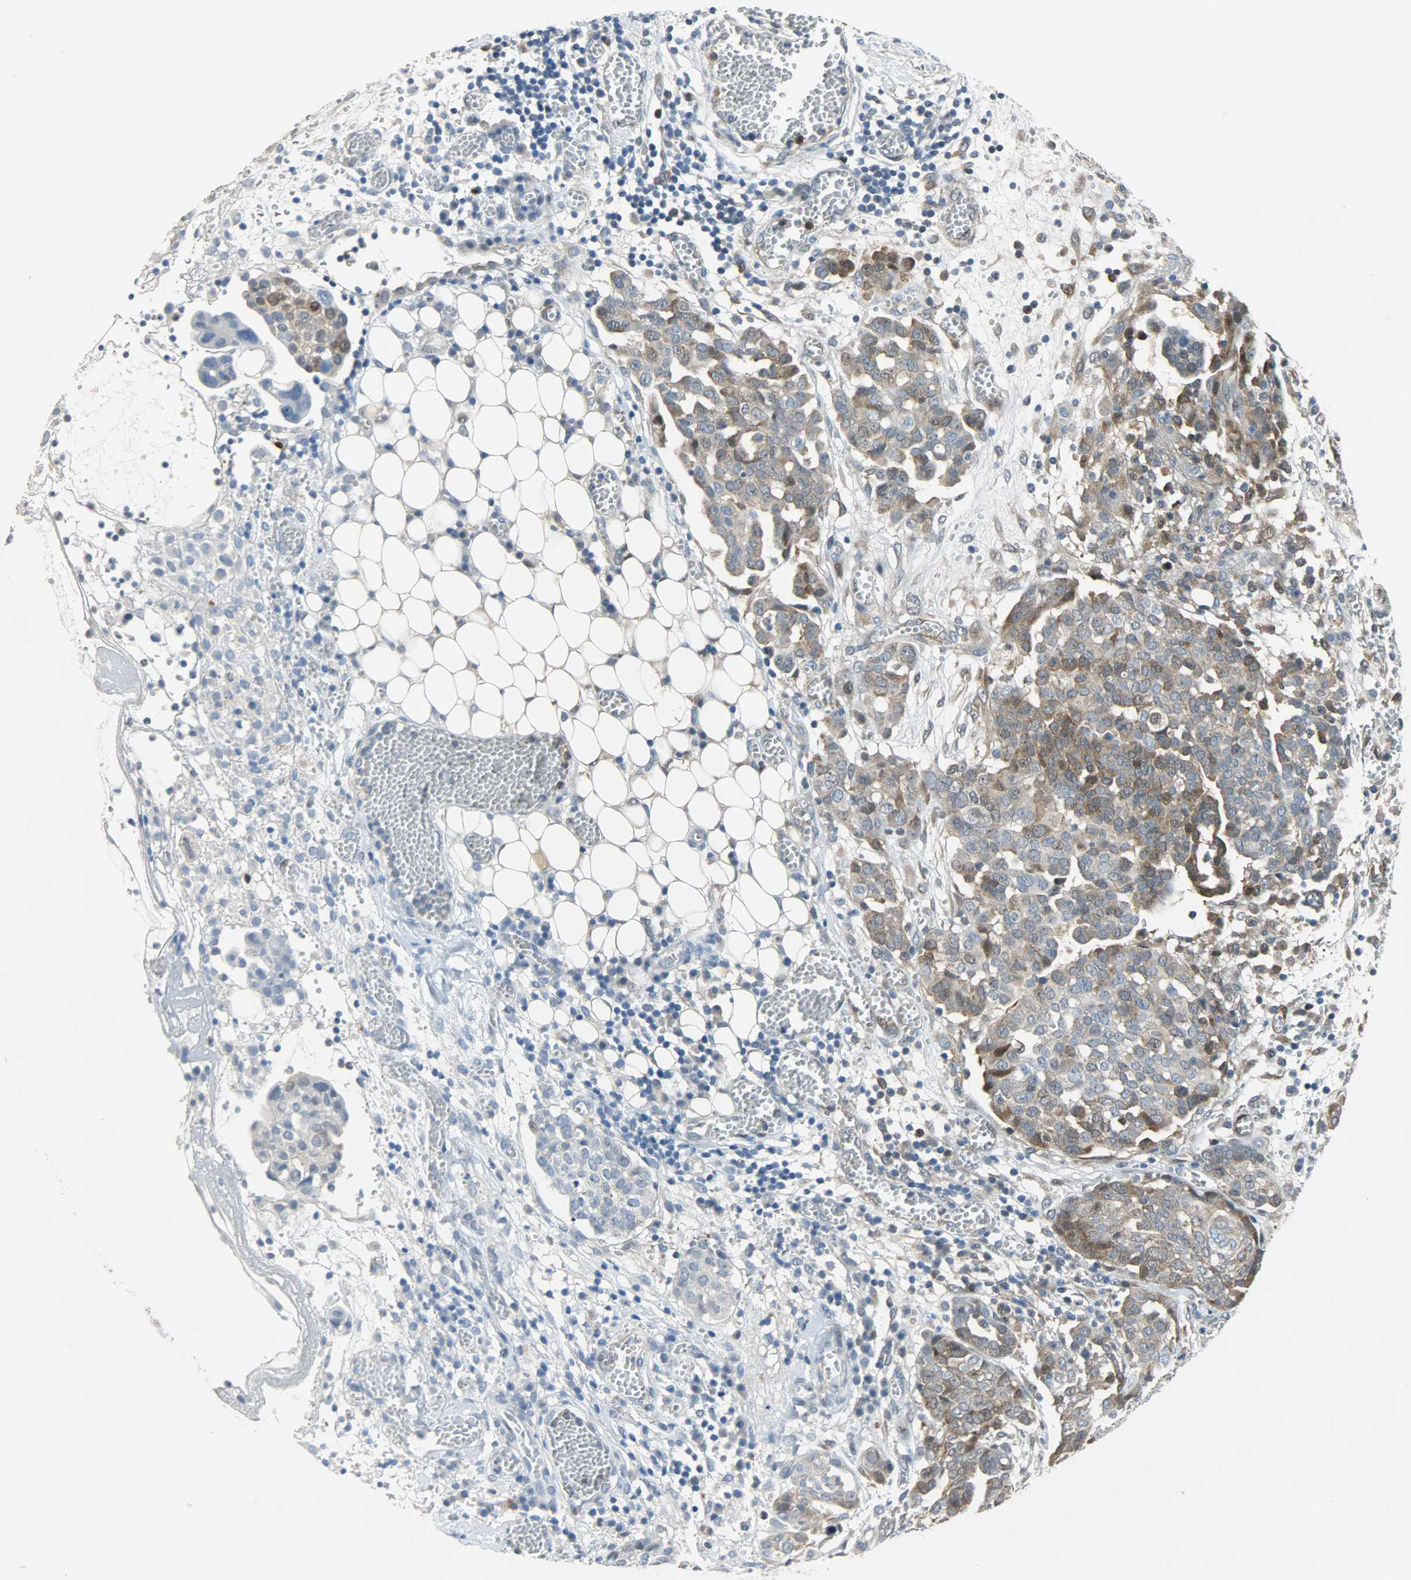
{"staining": {"intensity": "moderate", "quantity": "25%-75%", "location": "cytoplasmic/membranous,nuclear"}, "tissue": "ovarian cancer", "cell_type": "Tumor cells", "image_type": "cancer", "snomed": [{"axis": "morphology", "description": "Cystadenocarcinoma, serous, NOS"}, {"axis": "topography", "description": "Soft tissue"}, {"axis": "topography", "description": "Ovary"}], "caption": "About 25%-75% of tumor cells in ovarian cancer demonstrate moderate cytoplasmic/membranous and nuclear protein staining as visualized by brown immunohistochemical staining.", "gene": "EIF4EBP1", "patient": {"sex": "female", "age": 57}}